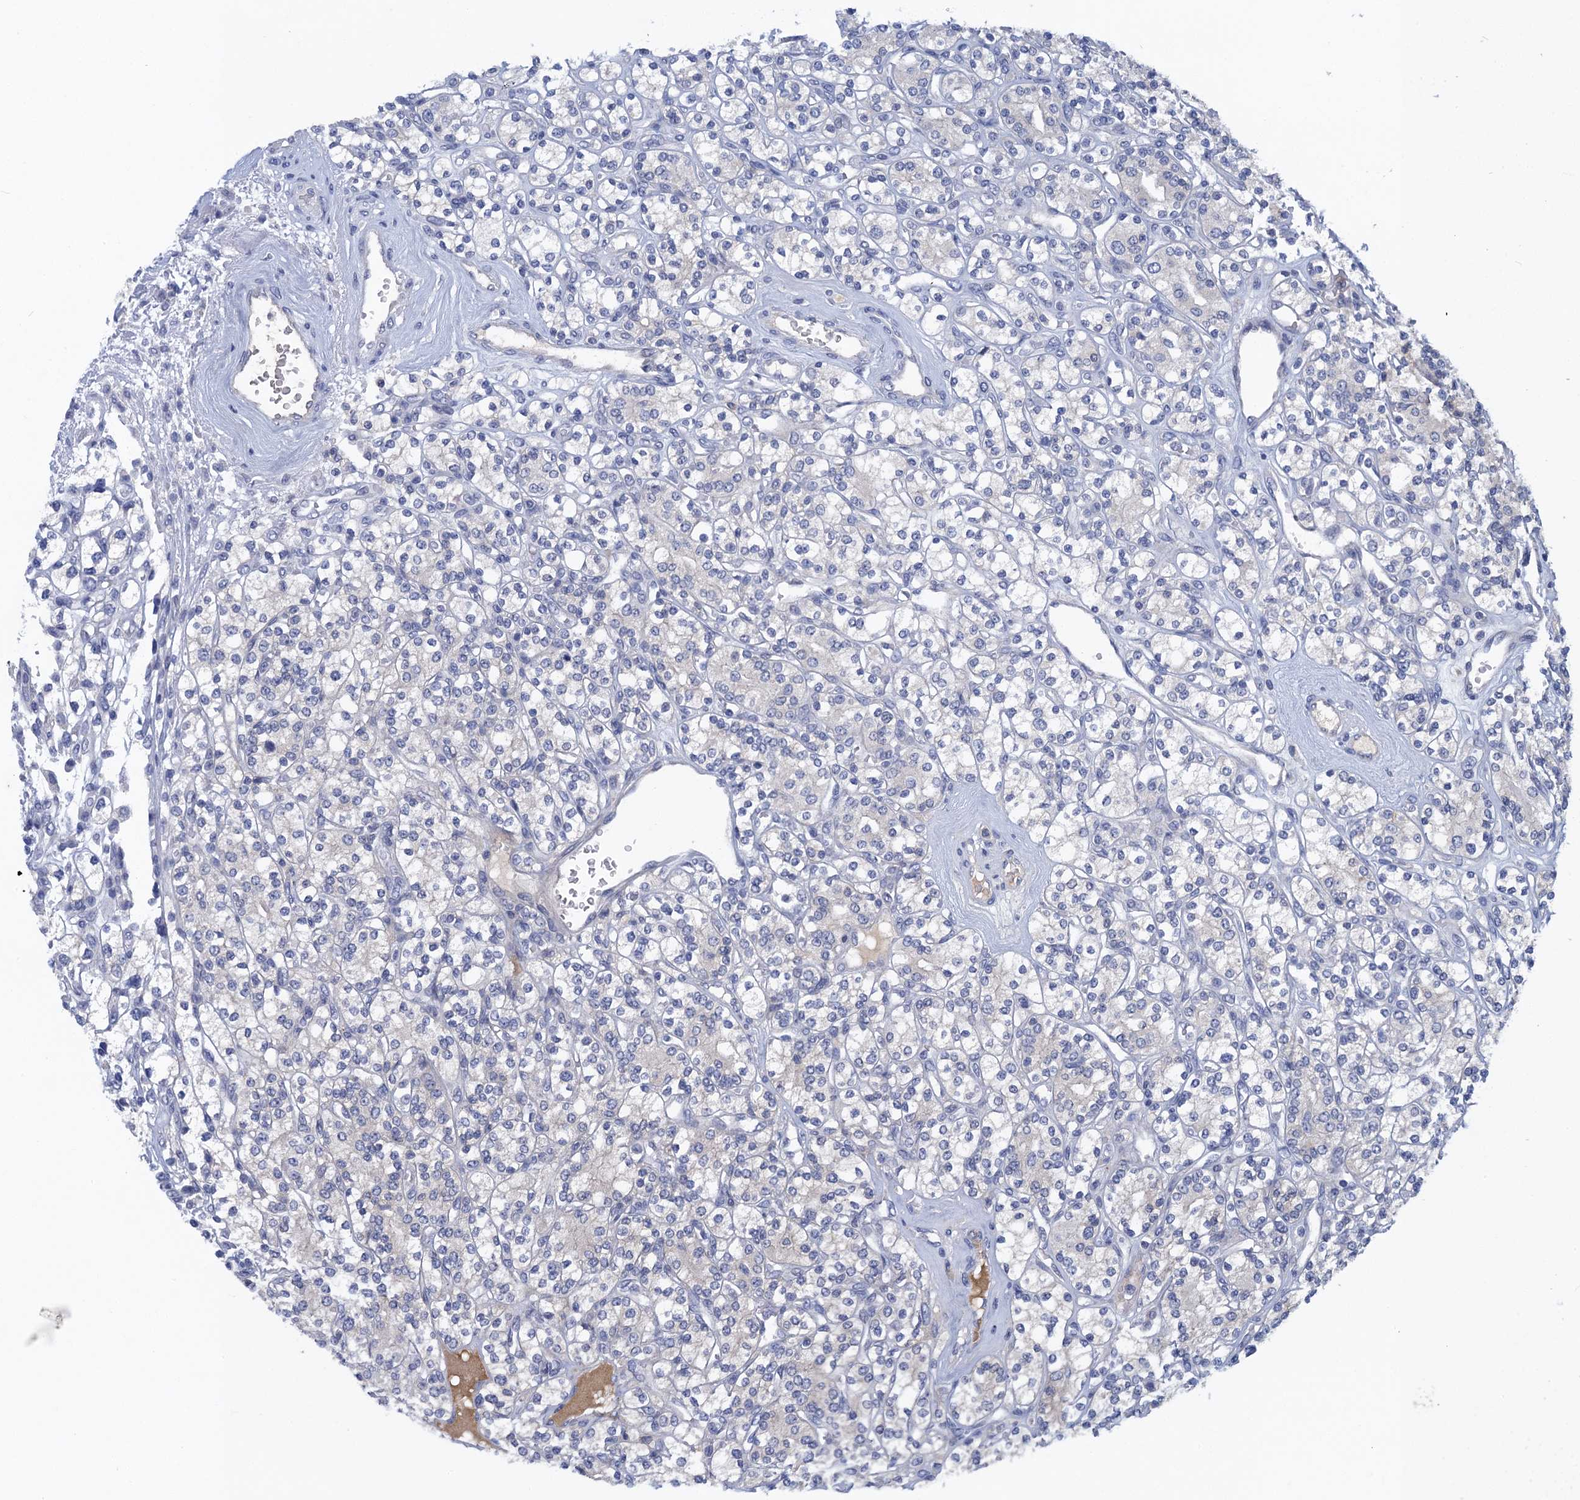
{"staining": {"intensity": "negative", "quantity": "none", "location": "none"}, "tissue": "renal cancer", "cell_type": "Tumor cells", "image_type": "cancer", "snomed": [{"axis": "morphology", "description": "Adenocarcinoma, NOS"}, {"axis": "topography", "description": "Kidney"}], "caption": "Immunohistochemistry (IHC) photomicrograph of adenocarcinoma (renal) stained for a protein (brown), which shows no positivity in tumor cells. (DAB immunohistochemistry (IHC), high magnification).", "gene": "SCEL", "patient": {"sex": "male", "age": 77}}